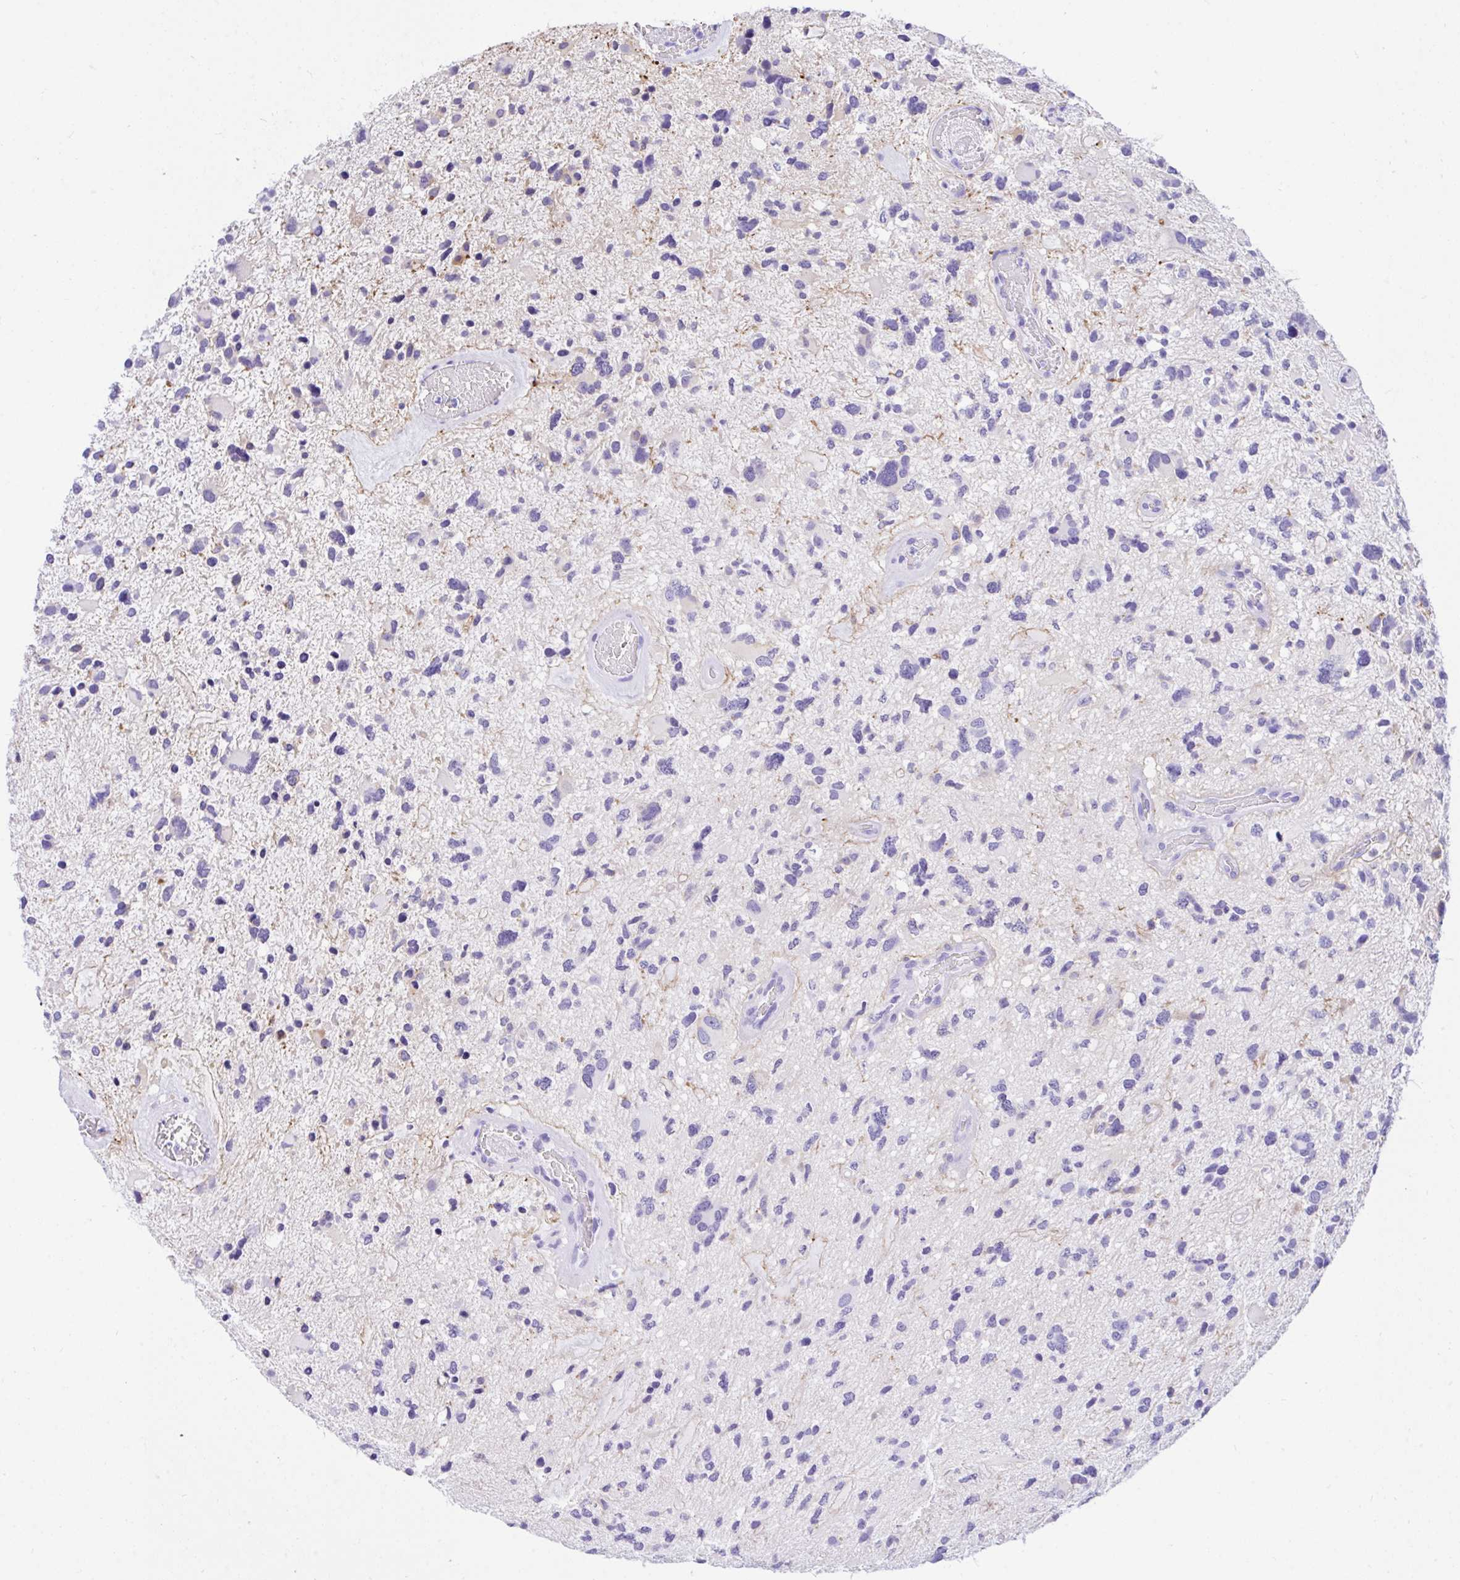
{"staining": {"intensity": "negative", "quantity": "none", "location": "none"}, "tissue": "glioma", "cell_type": "Tumor cells", "image_type": "cancer", "snomed": [{"axis": "morphology", "description": "Glioma, malignant, High grade"}, {"axis": "topography", "description": "Brain"}], "caption": "Immunohistochemistry histopathology image of glioma stained for a protein (brown), which exhibits no staining in tumor cells.", "gene": "TLN2", "patient": {"sex": "female", "age": 11}}